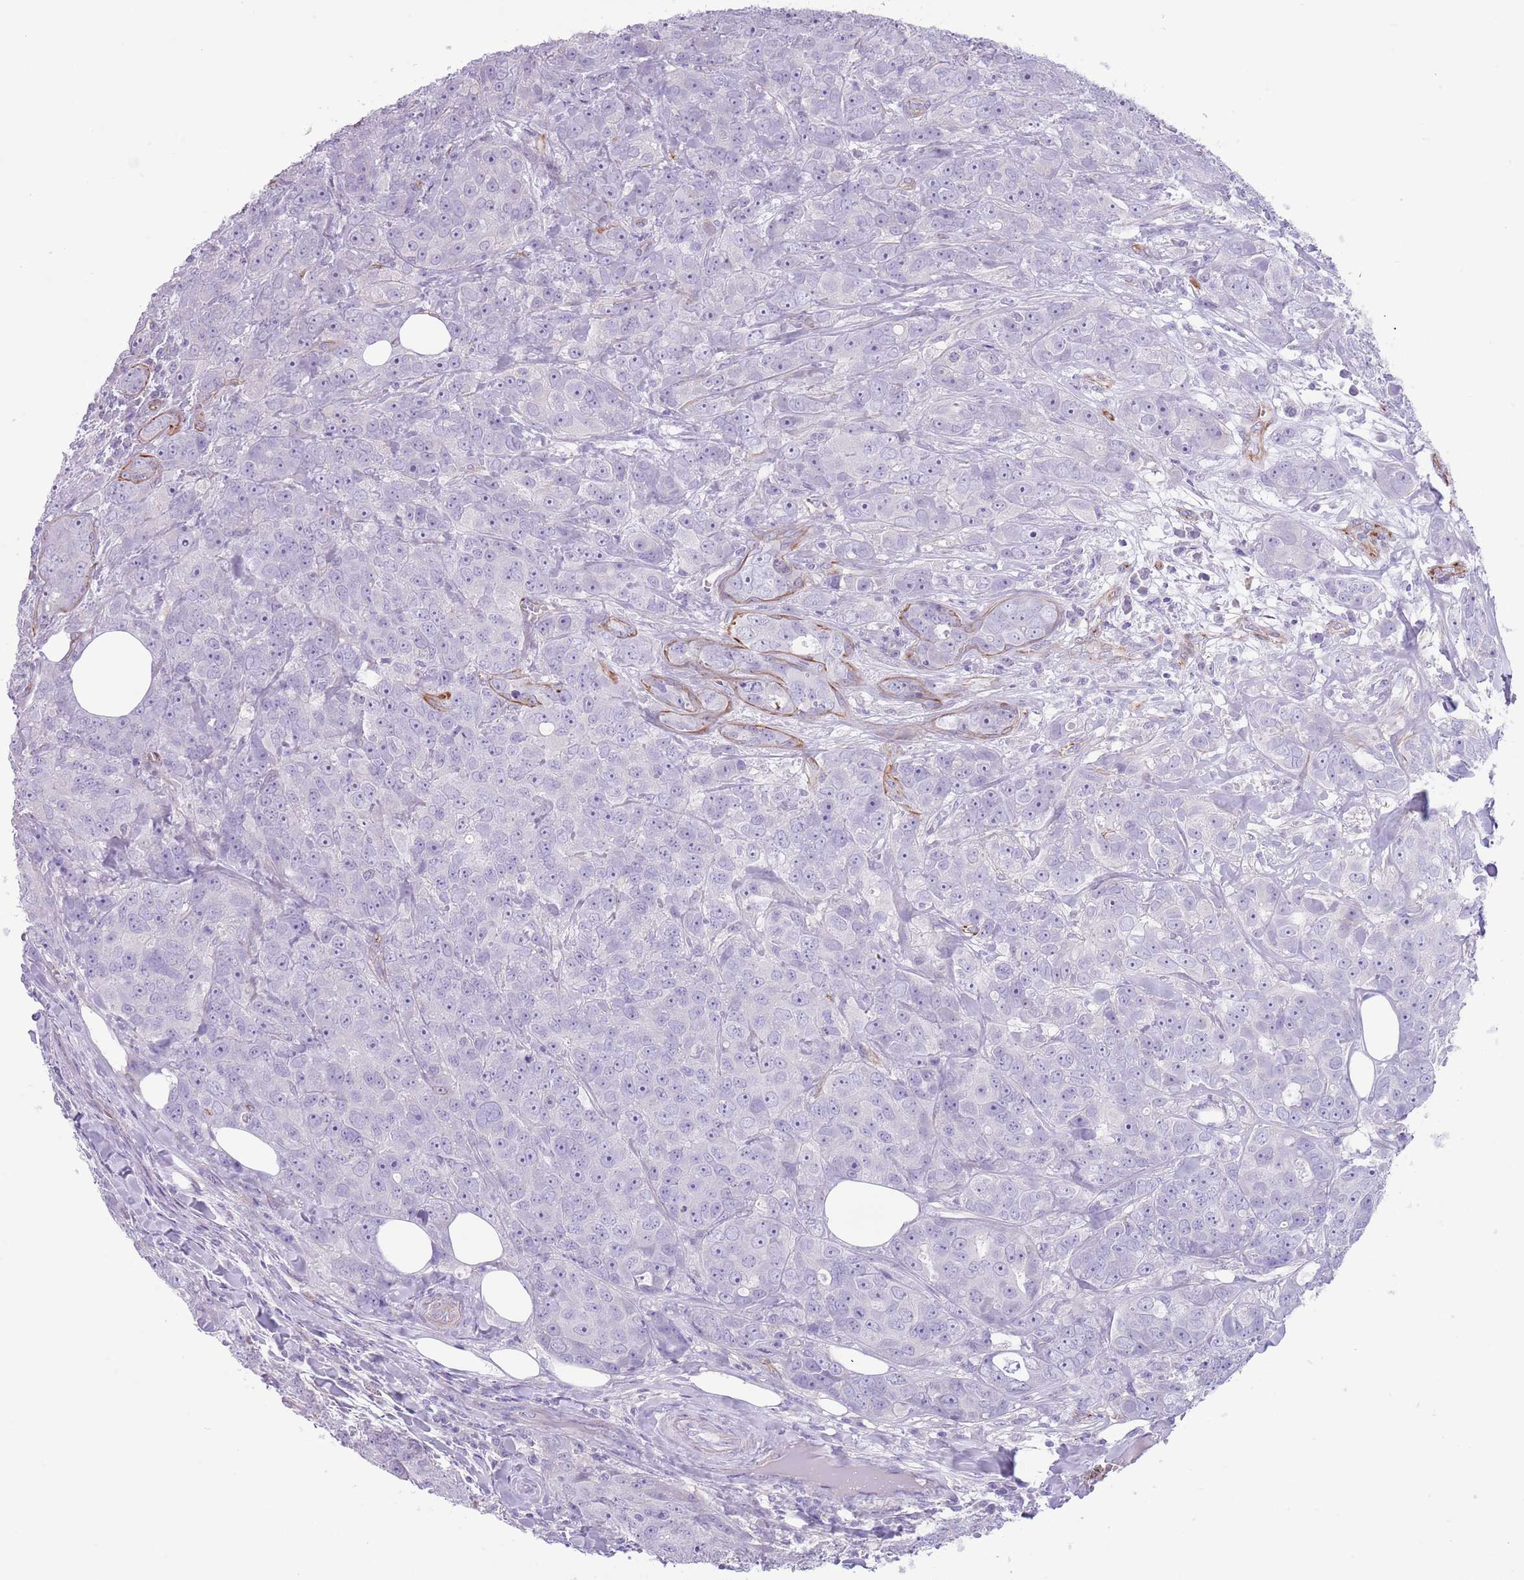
{"staining": {"intensity": "negative", "quantity": "none", "location": "none"}, "tissue": "breast cancer", "cell_type": "Tumor cells", "image_type": "cancer", "snomed": [{"axis": "morphology", "description": "Duct carcinoma"}, {"axis": "topography", "description": "Breast"}], "caption": "Histopathology image shows no significant protein positivity in tumor cells of invasive ductal carcinoma (breast).", "gene": "TSGA13", "patient": {"sex": "female", "age": 43}}